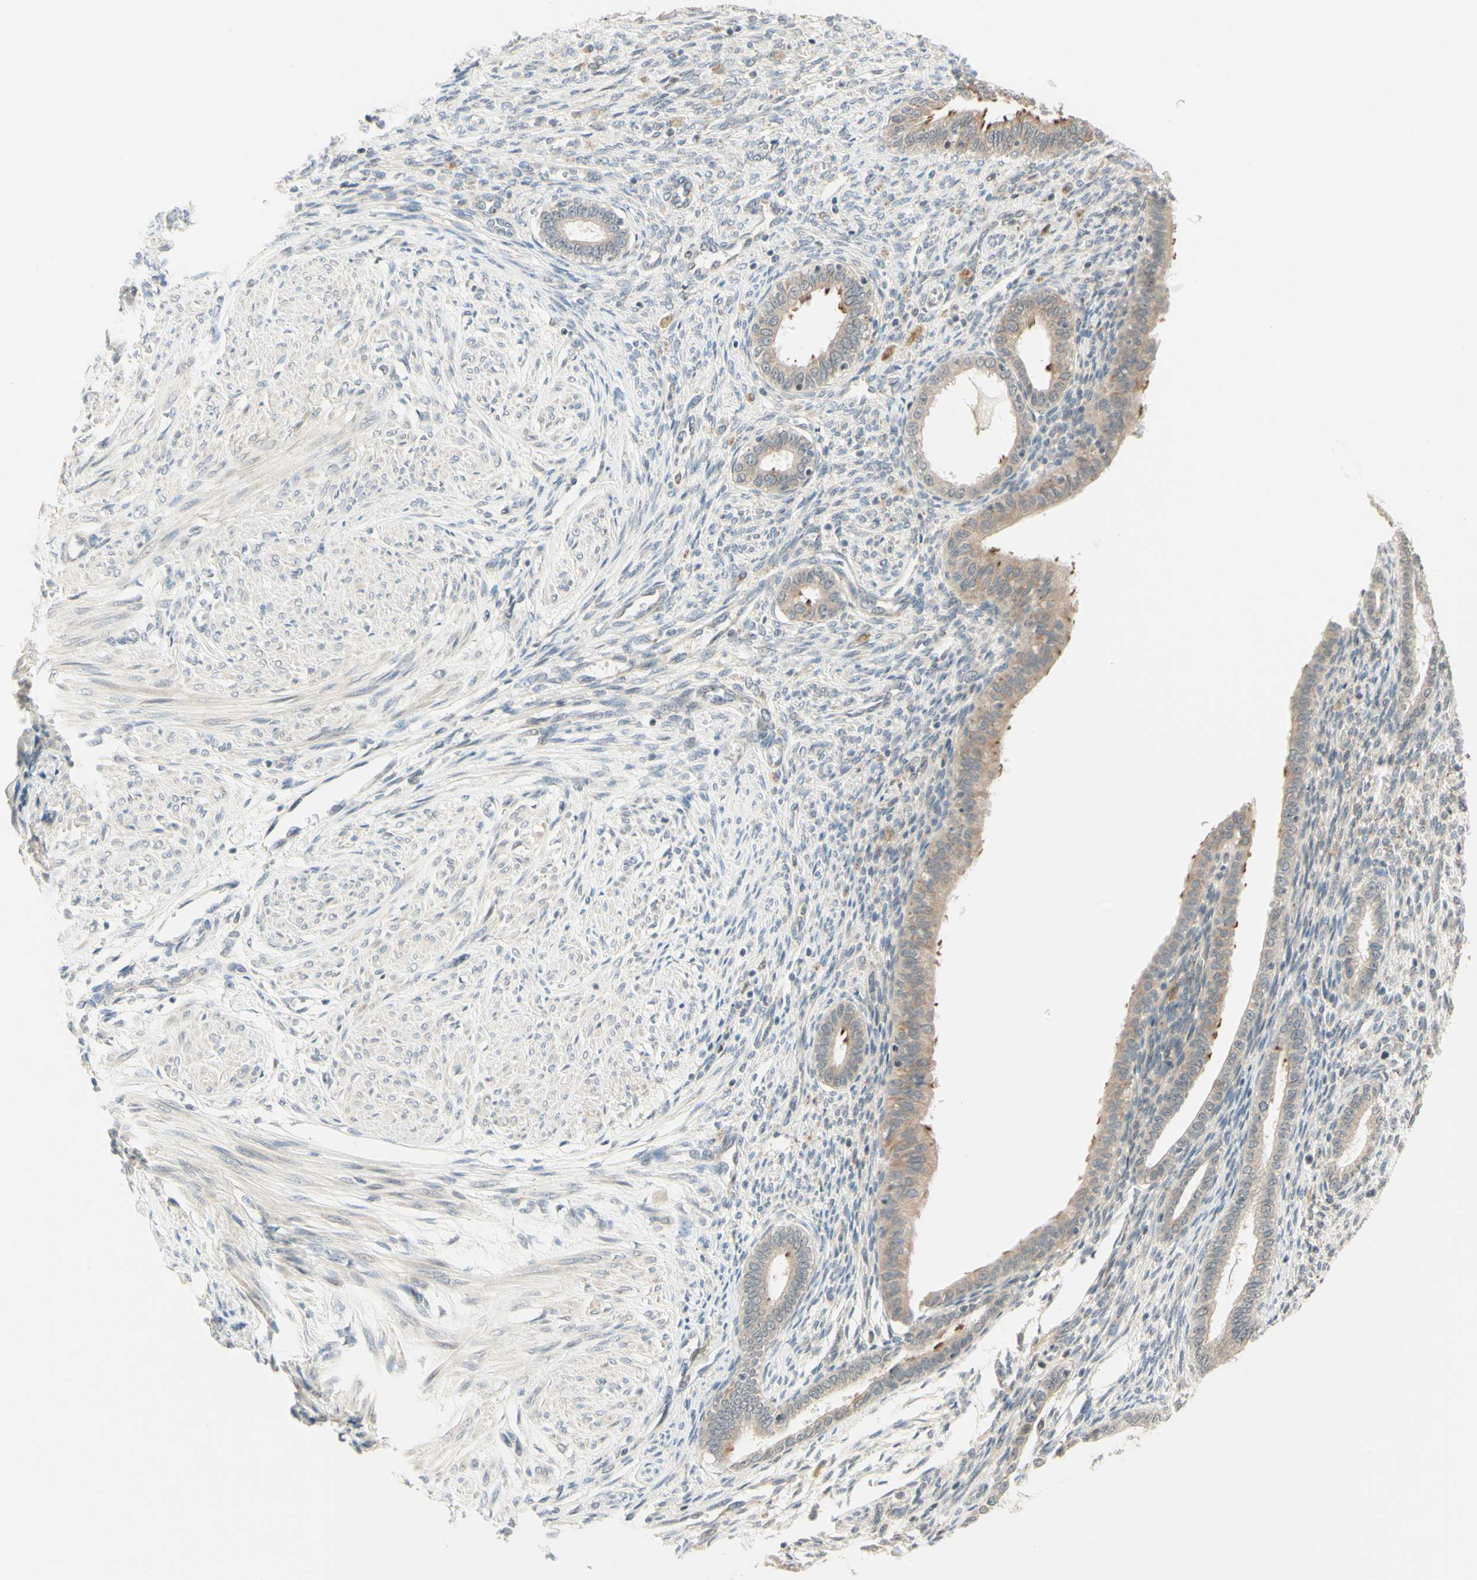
{"staining": {"intensity": "negative", "quantity": "none", "location": "none"}, "tissue": "endometrium", "cell_type": "Cells in endometrial stroma", "image_type": "normal", "snomed": [{"axis": "morphology", "description": "Normal tissue, NOS"}, {"axis": "topography", "description": "Endometrium"}], "caption": "DAB immunohistochemical staining of benign endometrium demonstrates no significant positivity in cells in endometrial stroma.", "gene": "ZW10", "patient": {"sex": "female", "age": 72}}